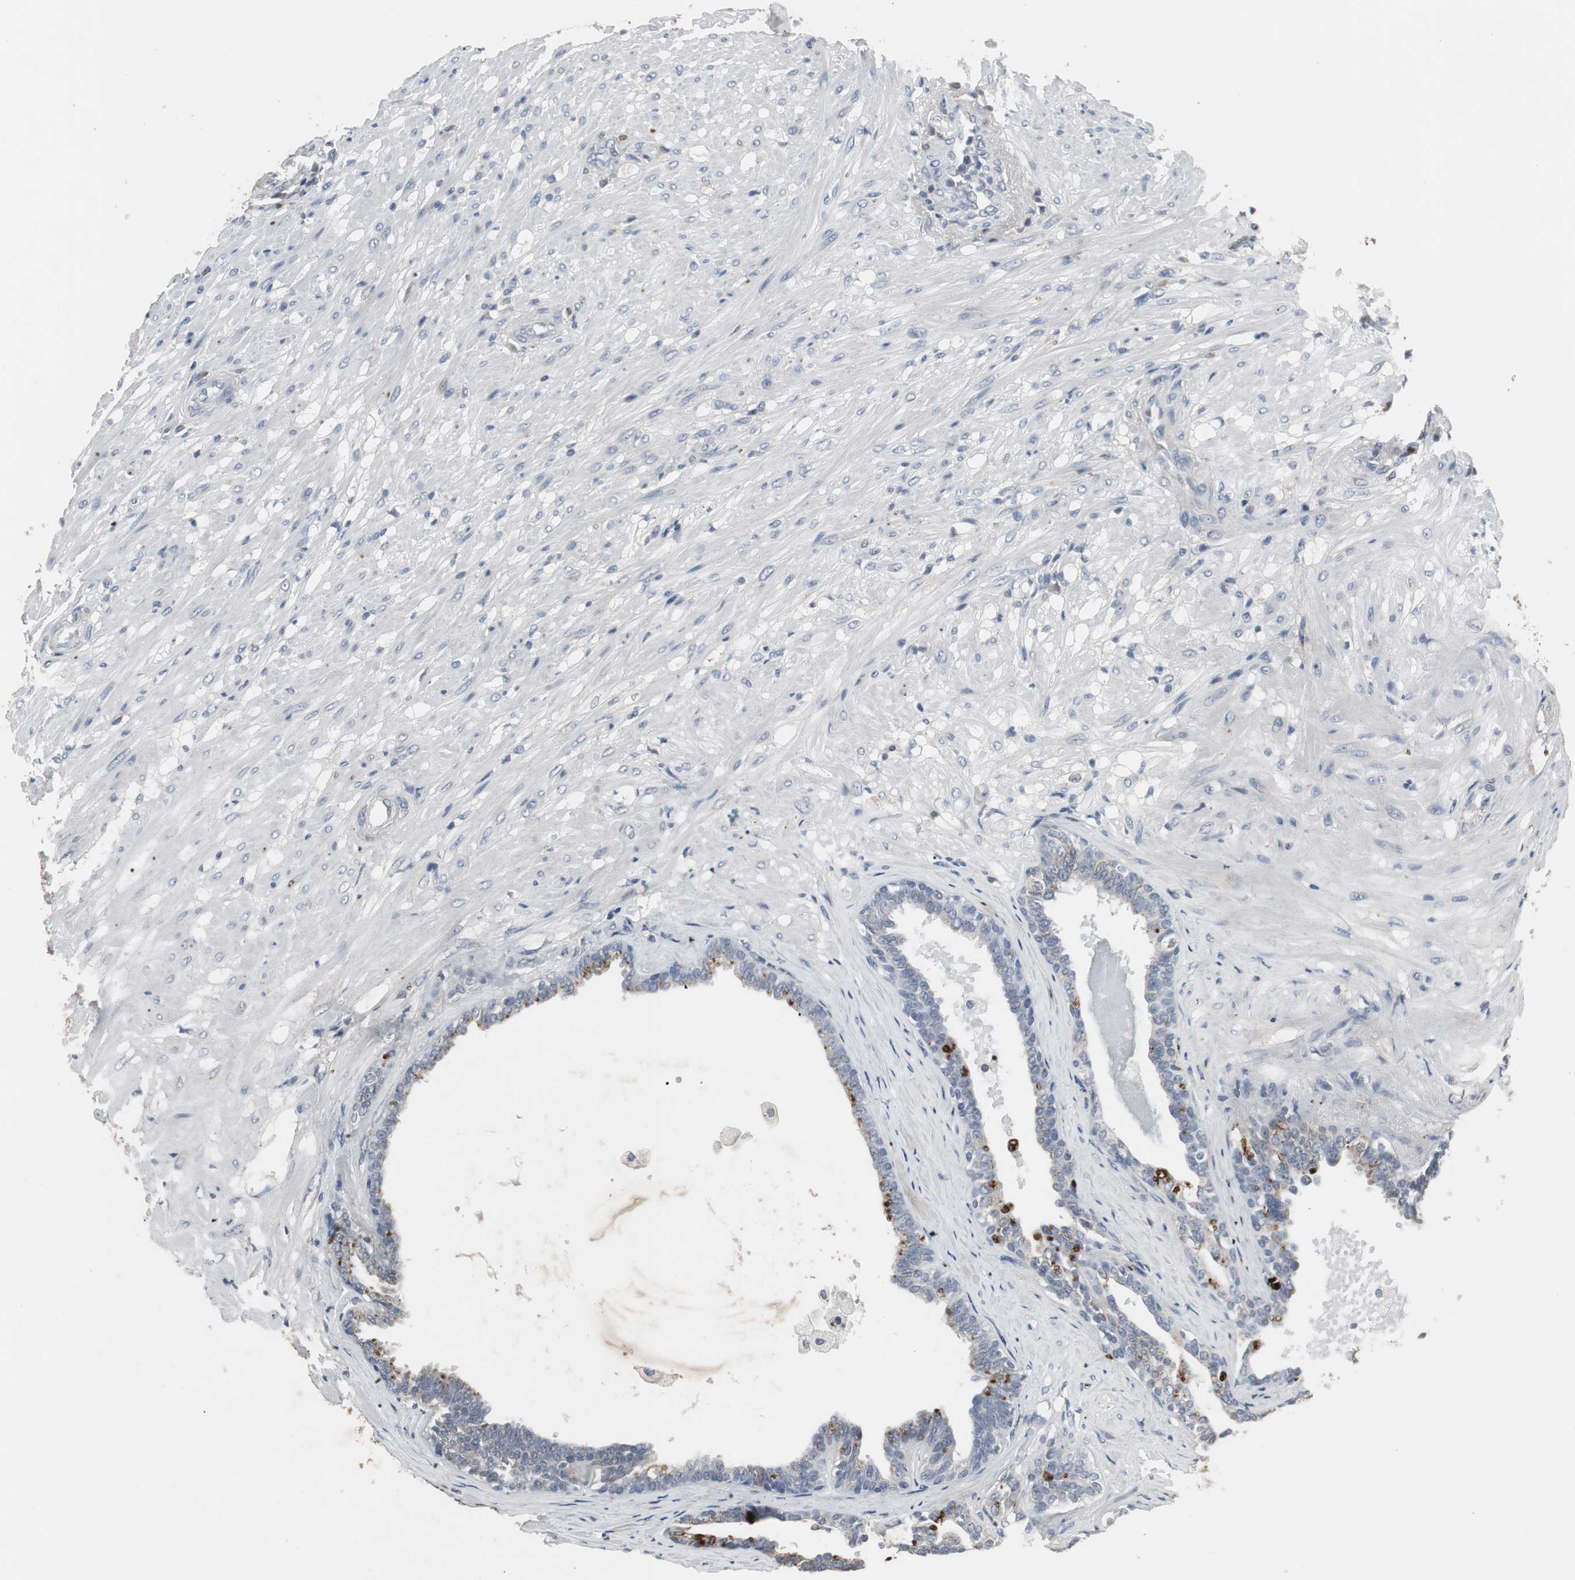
{"staining": {"intensity": "weak", "quantity": "25%-75%", "location": "cytoplasmic/membranous"}, "tissue": "seminal vesicle", "cell_type": "Glandular cells", "image_type": "normal", "snomed": [{"axis": "morphology", "description": "Normal tissue, NOS"}, {"axis": "topography", "description": "Seminal veicle"}], "caption": "High-magnification brightfield microscopy of benign seminal vesicle stained with DAB (3,3'-diaminobenzidine) (brown) and counterstained with hematoxylin (blue). glandular cells exhibit weak cytoplasmic/membranous staining is identified in approximately25%-75% of cells. Immunohistochemistry (ihc) stains the protein in brown and the nuclei are stained blue.", "gene": "ACAA1", "patient": {"sex": "male", "age": 61}}